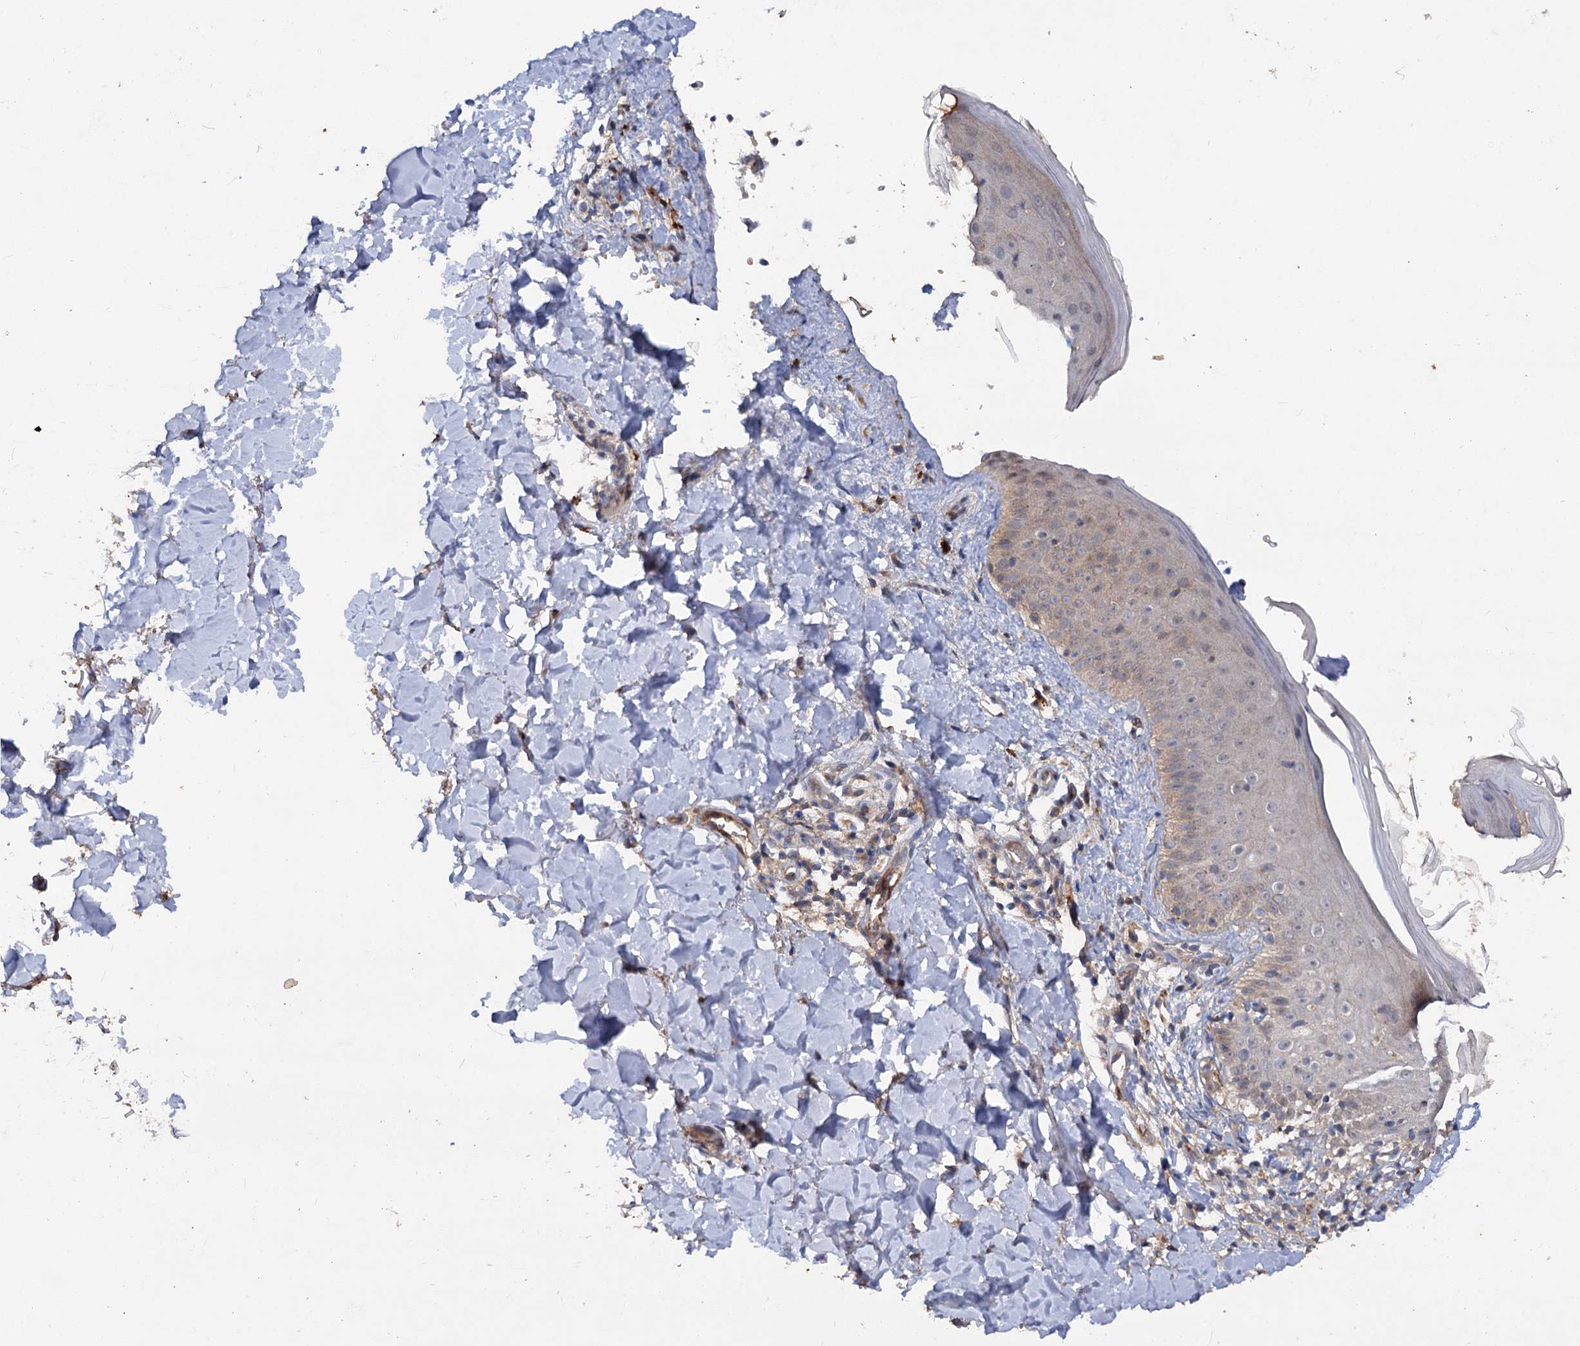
{"staining": {"intensity": "moderate", "quantity": ">75%", "location": "cytoplasmic/membranous,nuclear"}, "tissue": "skin", "cell_type": "Fibroblasts", "image_type": "normal", "snomed": [{"axis": "morphology", "description": "Normal tissue, NOS"}, {"axis": "topography", "description": "Skin"}], "caption": "Human skin stained for a protein (brown) displays moderate cytoplasmic/membranous,nuclear positive expression in approximately >75% of fibroblasts.", "gene": "NUDCD2", "patient": {"sex": "male", "age": 52}}